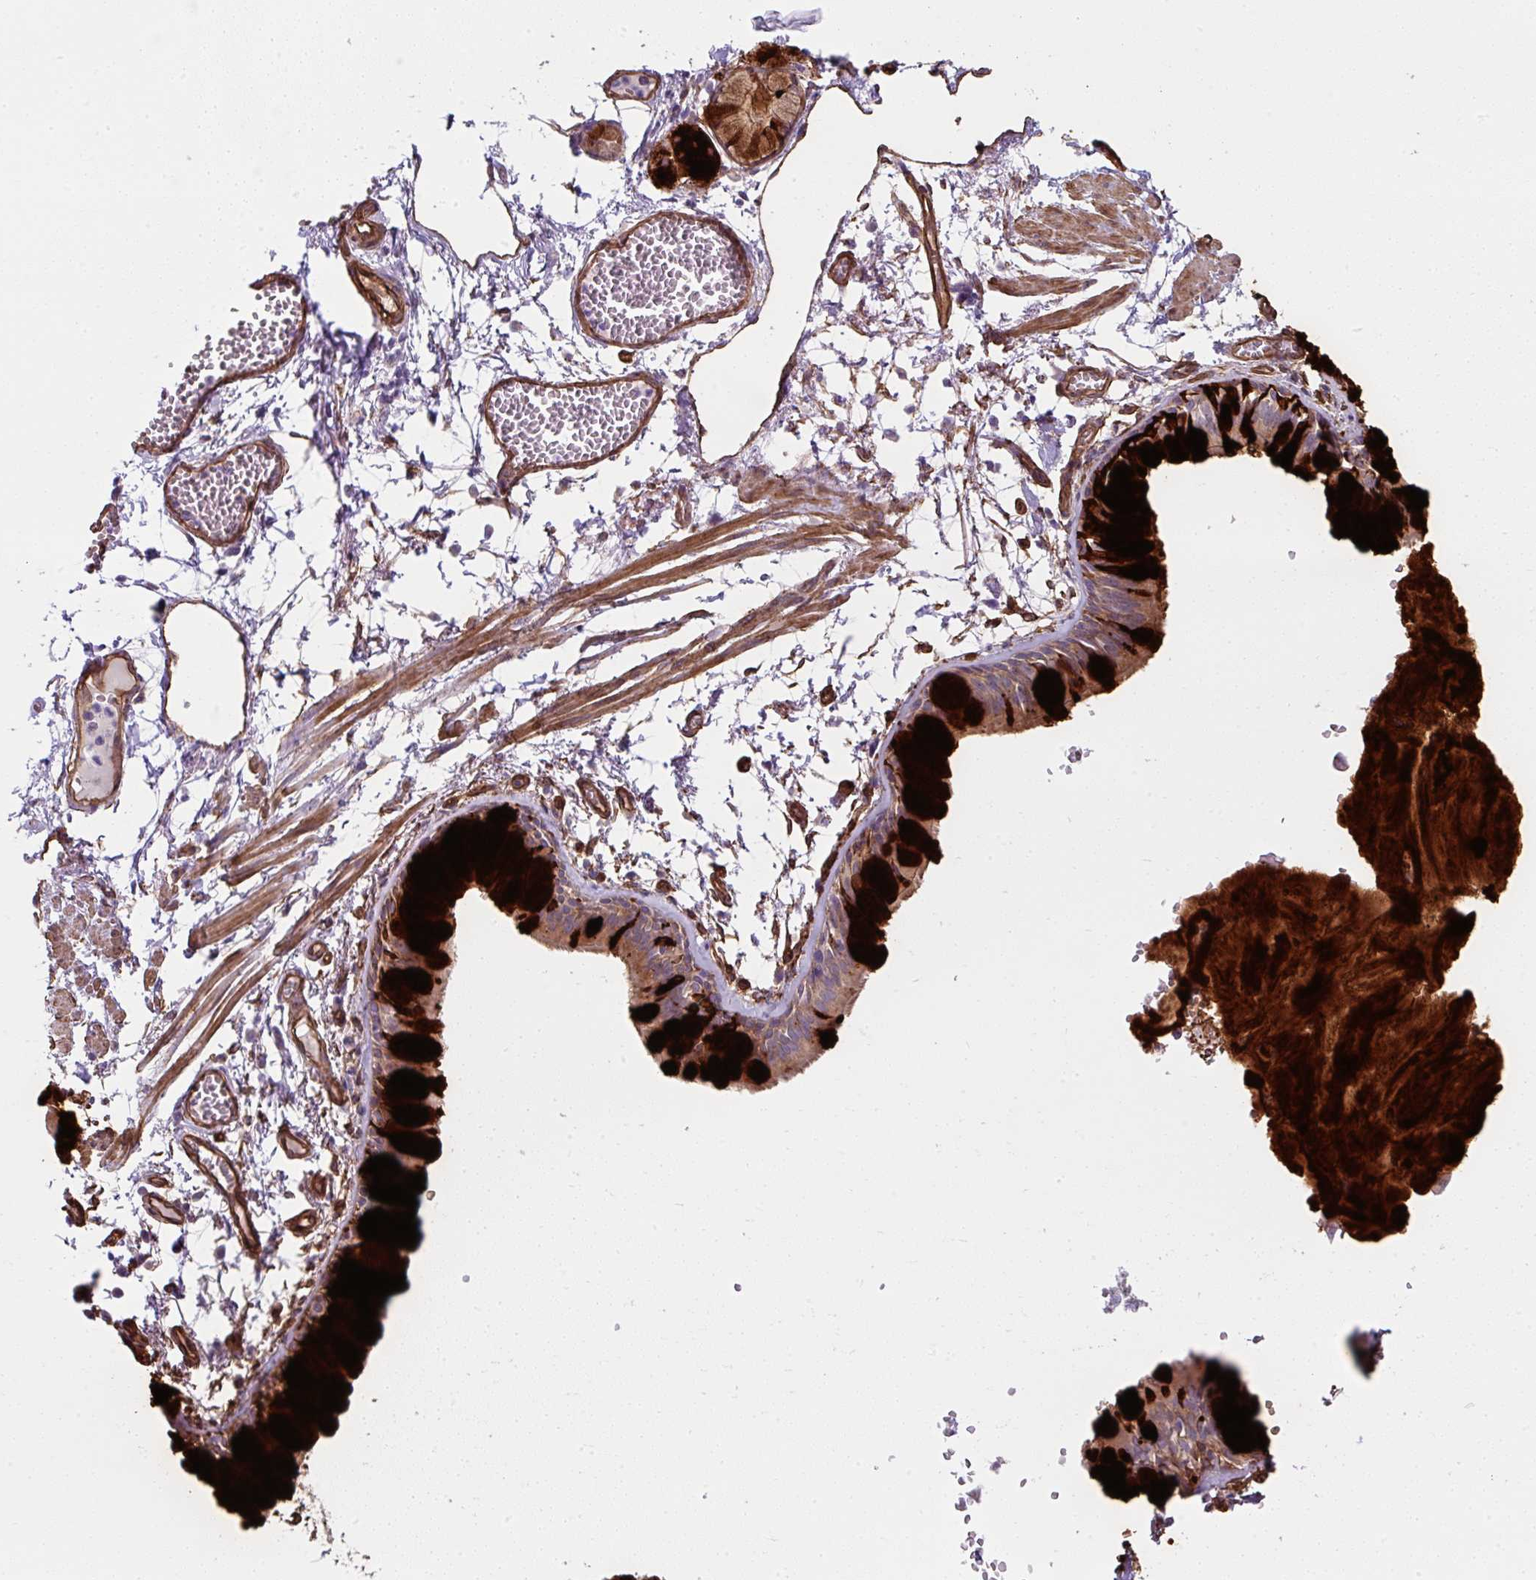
{"staining": {"intensity": "strong", "quantity": "25%-75%", "location": "cytoplasmic/membranous"}, "tissue": "bronchus", "cell_type": "Respiratory epithelial cells", "image_type": "normal", "snomed": [{"axis": "morphology", "description": "Normal tissue, NOS"}, {"axis": "topography", "description": "Cartilage tissue"}, {"axis": "topography", "description": "Bronchus"}], "caption": "Brown immunohistochemical staining in normal bronchus shows strong cytoplasmic/membranous positivity in approximately 25%-75% of respiratory epithelial cells. (DAB IHC, brown staining for protein, blue staining for nuclei).", "gene": "ANKUB1", "patient": {"sex": "male", "age": 78}}